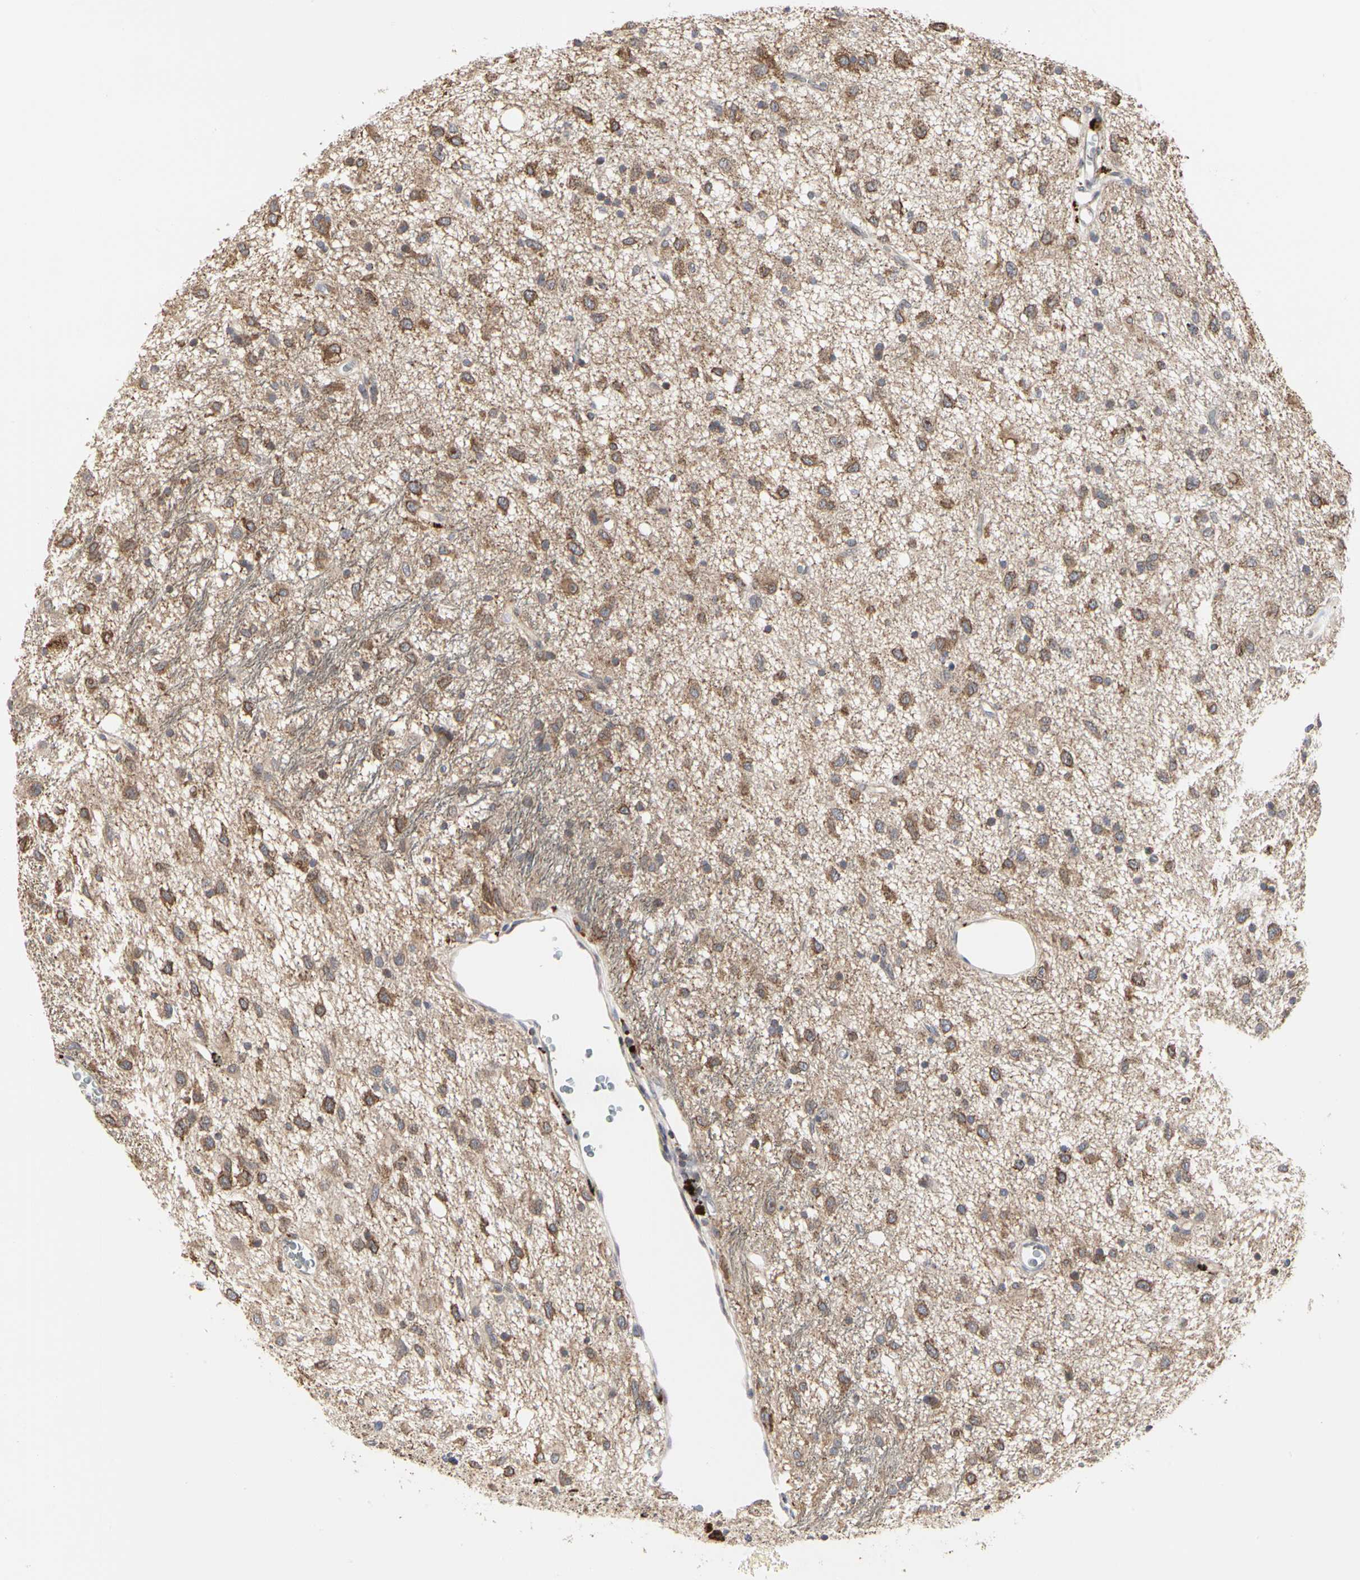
{"staining": {"intensity": "moderate", "quantity": "25%-75%", "location": "cytoplasmic/membranous"}, "tissue": "glioma", "cell_type": "Tumor cells", "image_type": "cancer", "snomed": [{"axis": "morphology", "description": "Glioma, malignant, Low grade"}, {"axis": "topography", "description": "Brain"}], "caption": "A brown stain shows moderate cytoplasmic/membranous expression of a protein in human malignant low-grade glioma tumor cells.", "gene": "TSKU", "patient": {"sex": "male", "age": 77}}